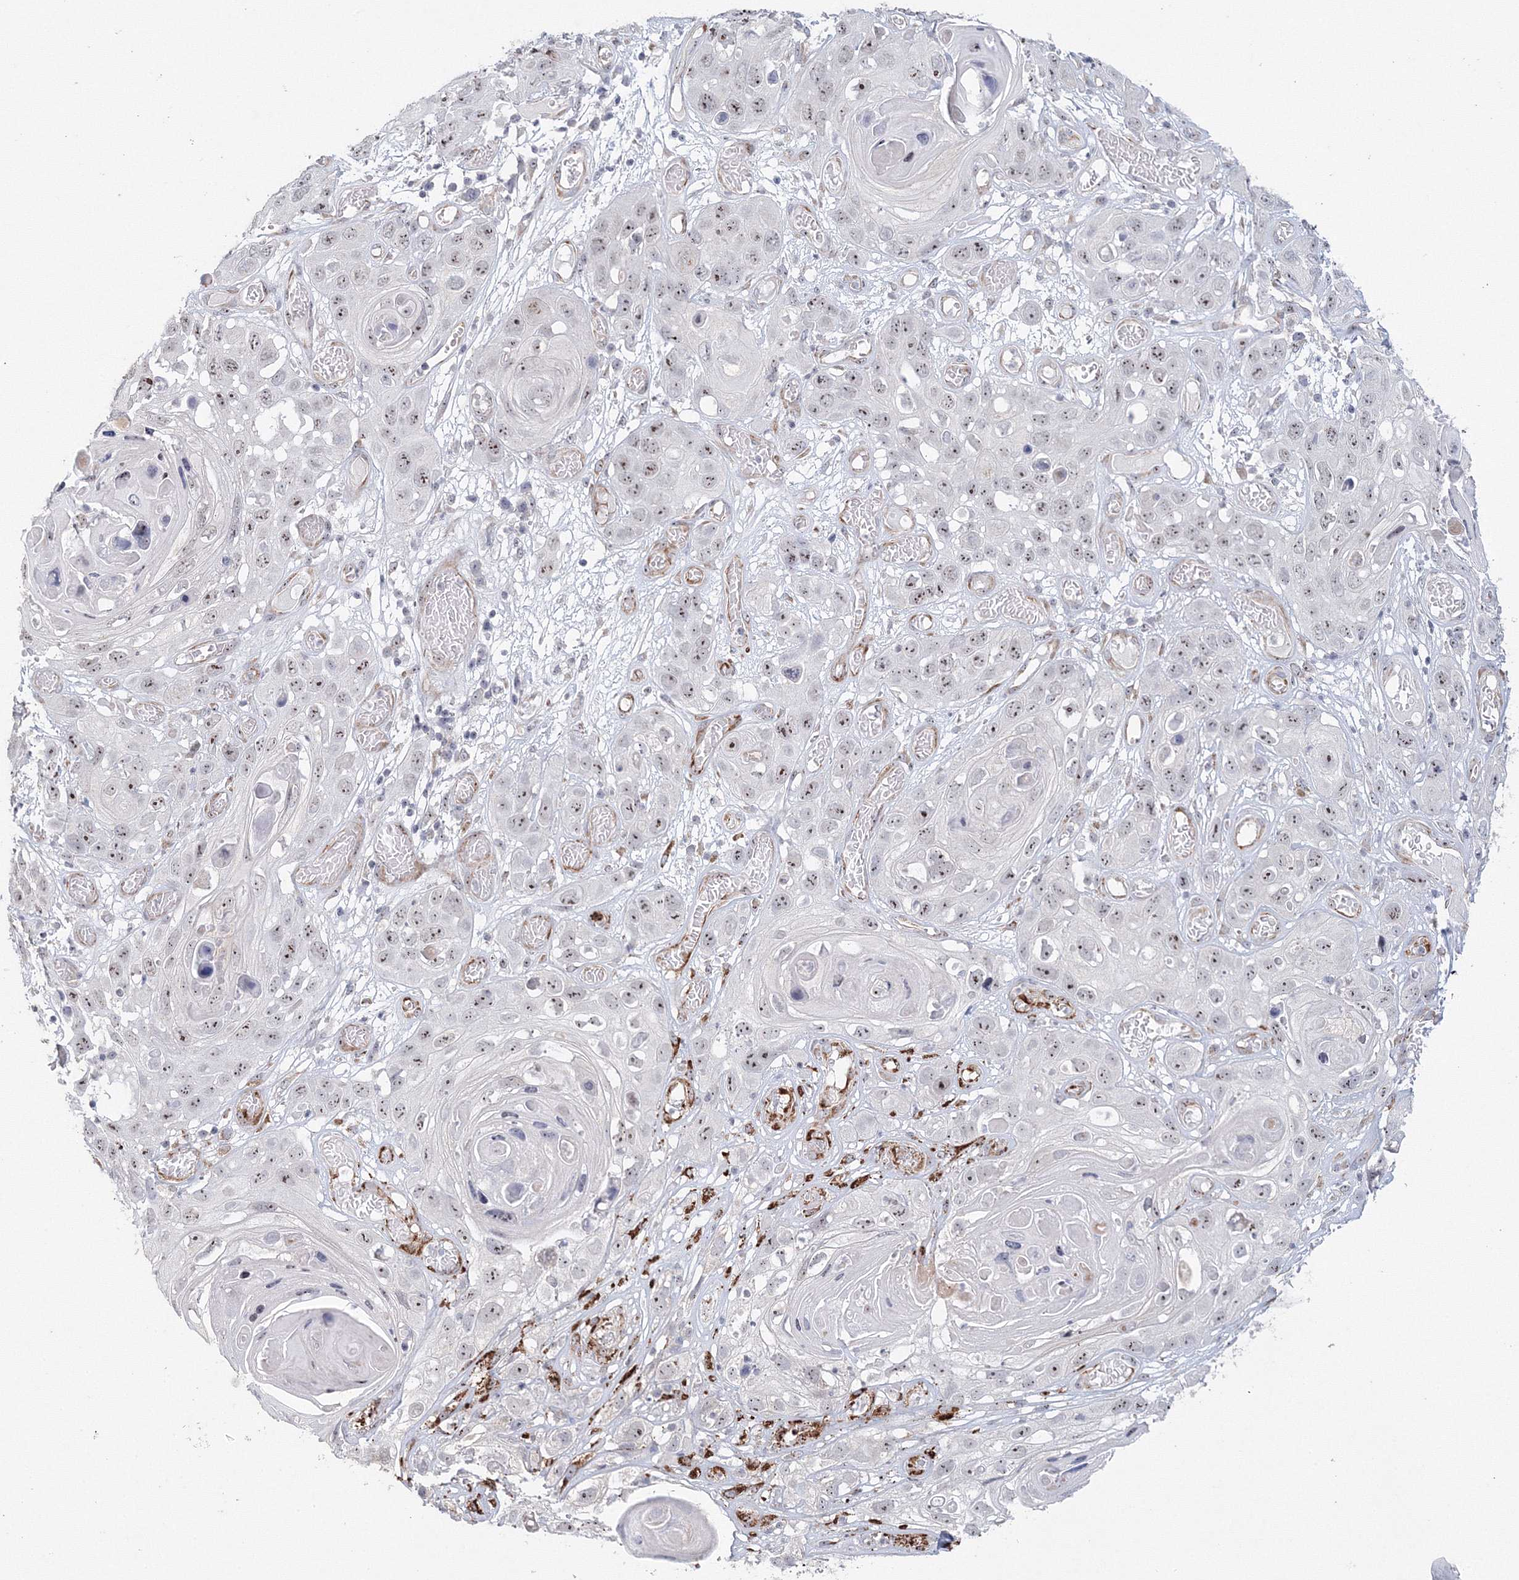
{"staining": {"intensity": "moderate", "quantity": "25%-75%", "location": "nuclear"}, "tissue": "skin cancer", "cell_type": "Tumor cells", "image_type": "cancer", "snomed": [{"axis": "morphology", "description": "Squamous cell carcinoma, NOS"}, {"axis": "topography", "description": "Skin"}], "caption": "This is an image of immunohistochemistry staining of skin squamous cell carcinoma, which shows moderate staining in the nuclear of tumor cells.", "gene": "SIRT7", "patient": {"sex": "male", "age": 55}}